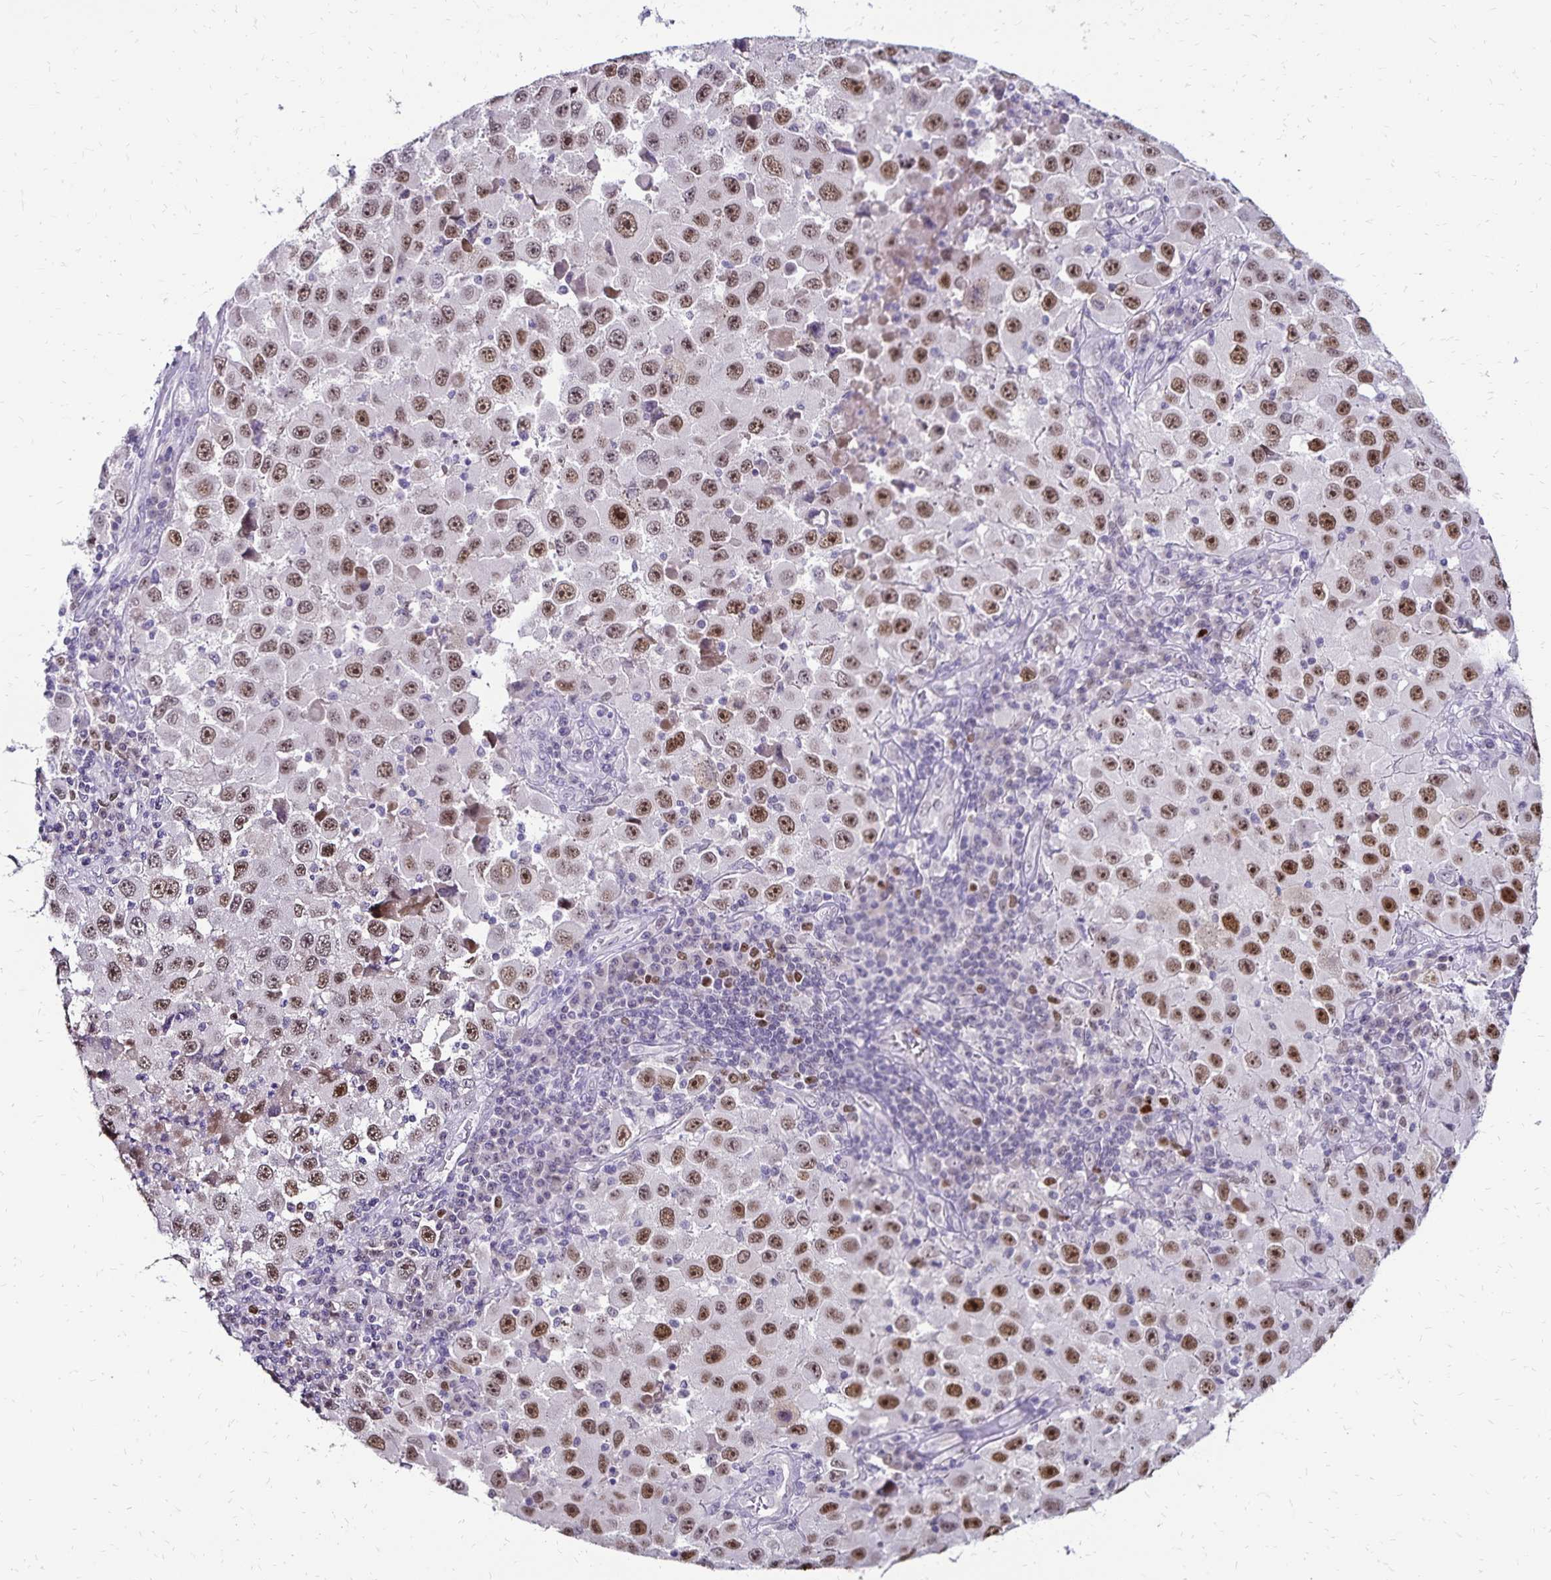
{"staining": {"intensity": "moderate", "quantity": "25%-75%", "location": "nuclear"}, "tissue": "melanoma", "cell_type": "Tumor cells", "image_type": "cancer", "snomed": [{"axis": "morphology", "description": "Malignant melanoma, Metastatic site"}, {"axis": "topography", "description": "Lymph node"}], "caption": "The photomicrograph shows a brown stain indicating the presence of a protein in the nuclear of tumor cells in melanoma.", "gene": "POLB", "patient": {"sex": "female", "age": 67}}